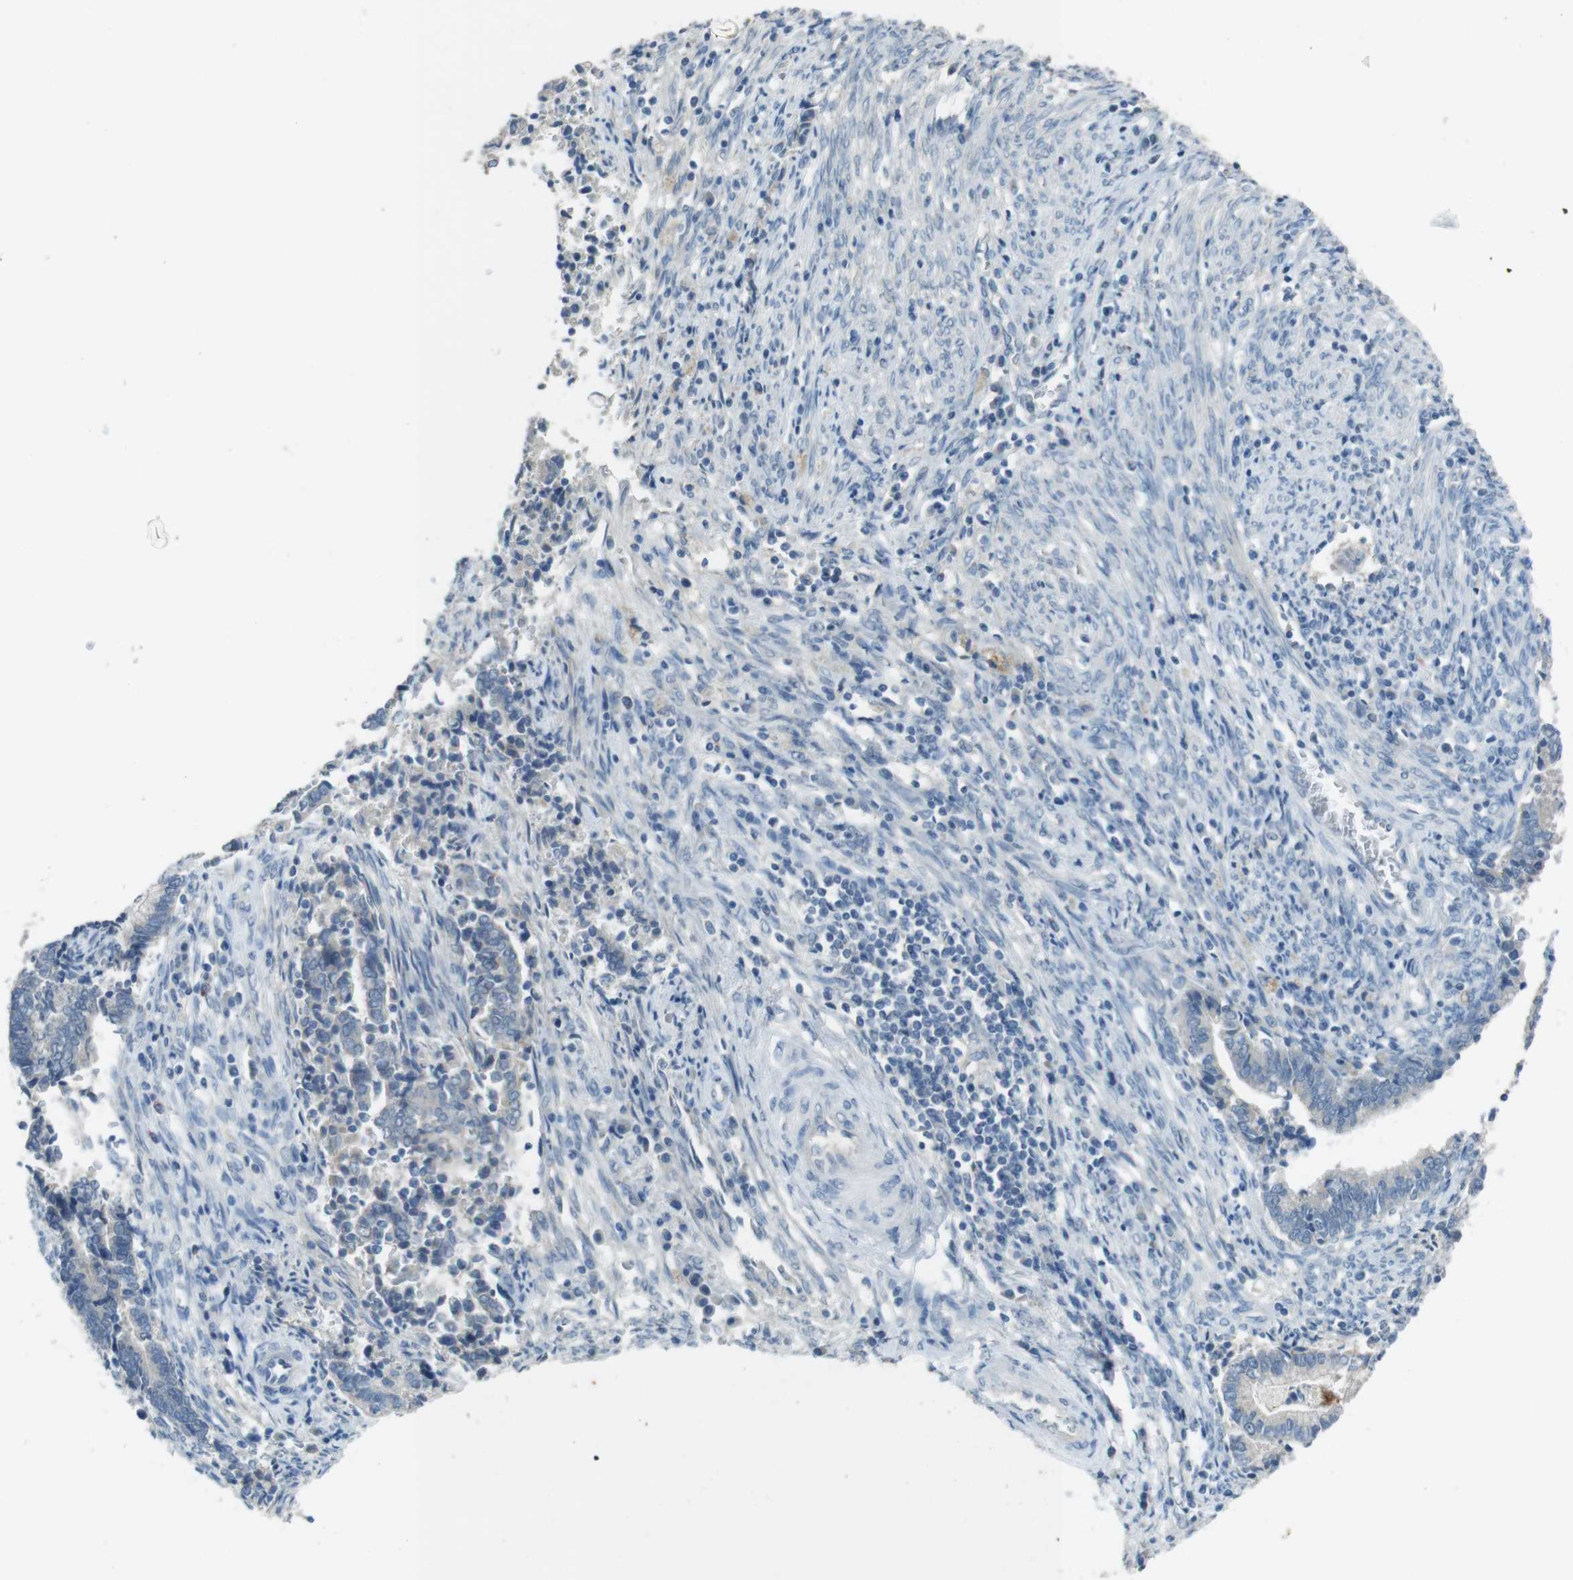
{"staining": {"intensity": "negative", "quantity": "none", "location": "none"}, "tissue": "cervical cancer", "cell_type": "Tumor cells", "image_type": "cancer", "snomed": [{"axis": "morphology", "description": "Adenocarcinoma, NOS"}, {"axis": "topography", "description": "Cervix"}], "caption": "Tumor cells are negative for brown protein staining in cervical adenocarcinoma.", "gene": "ENTPD7", "patient": {"sex": "female", "age": 44}}